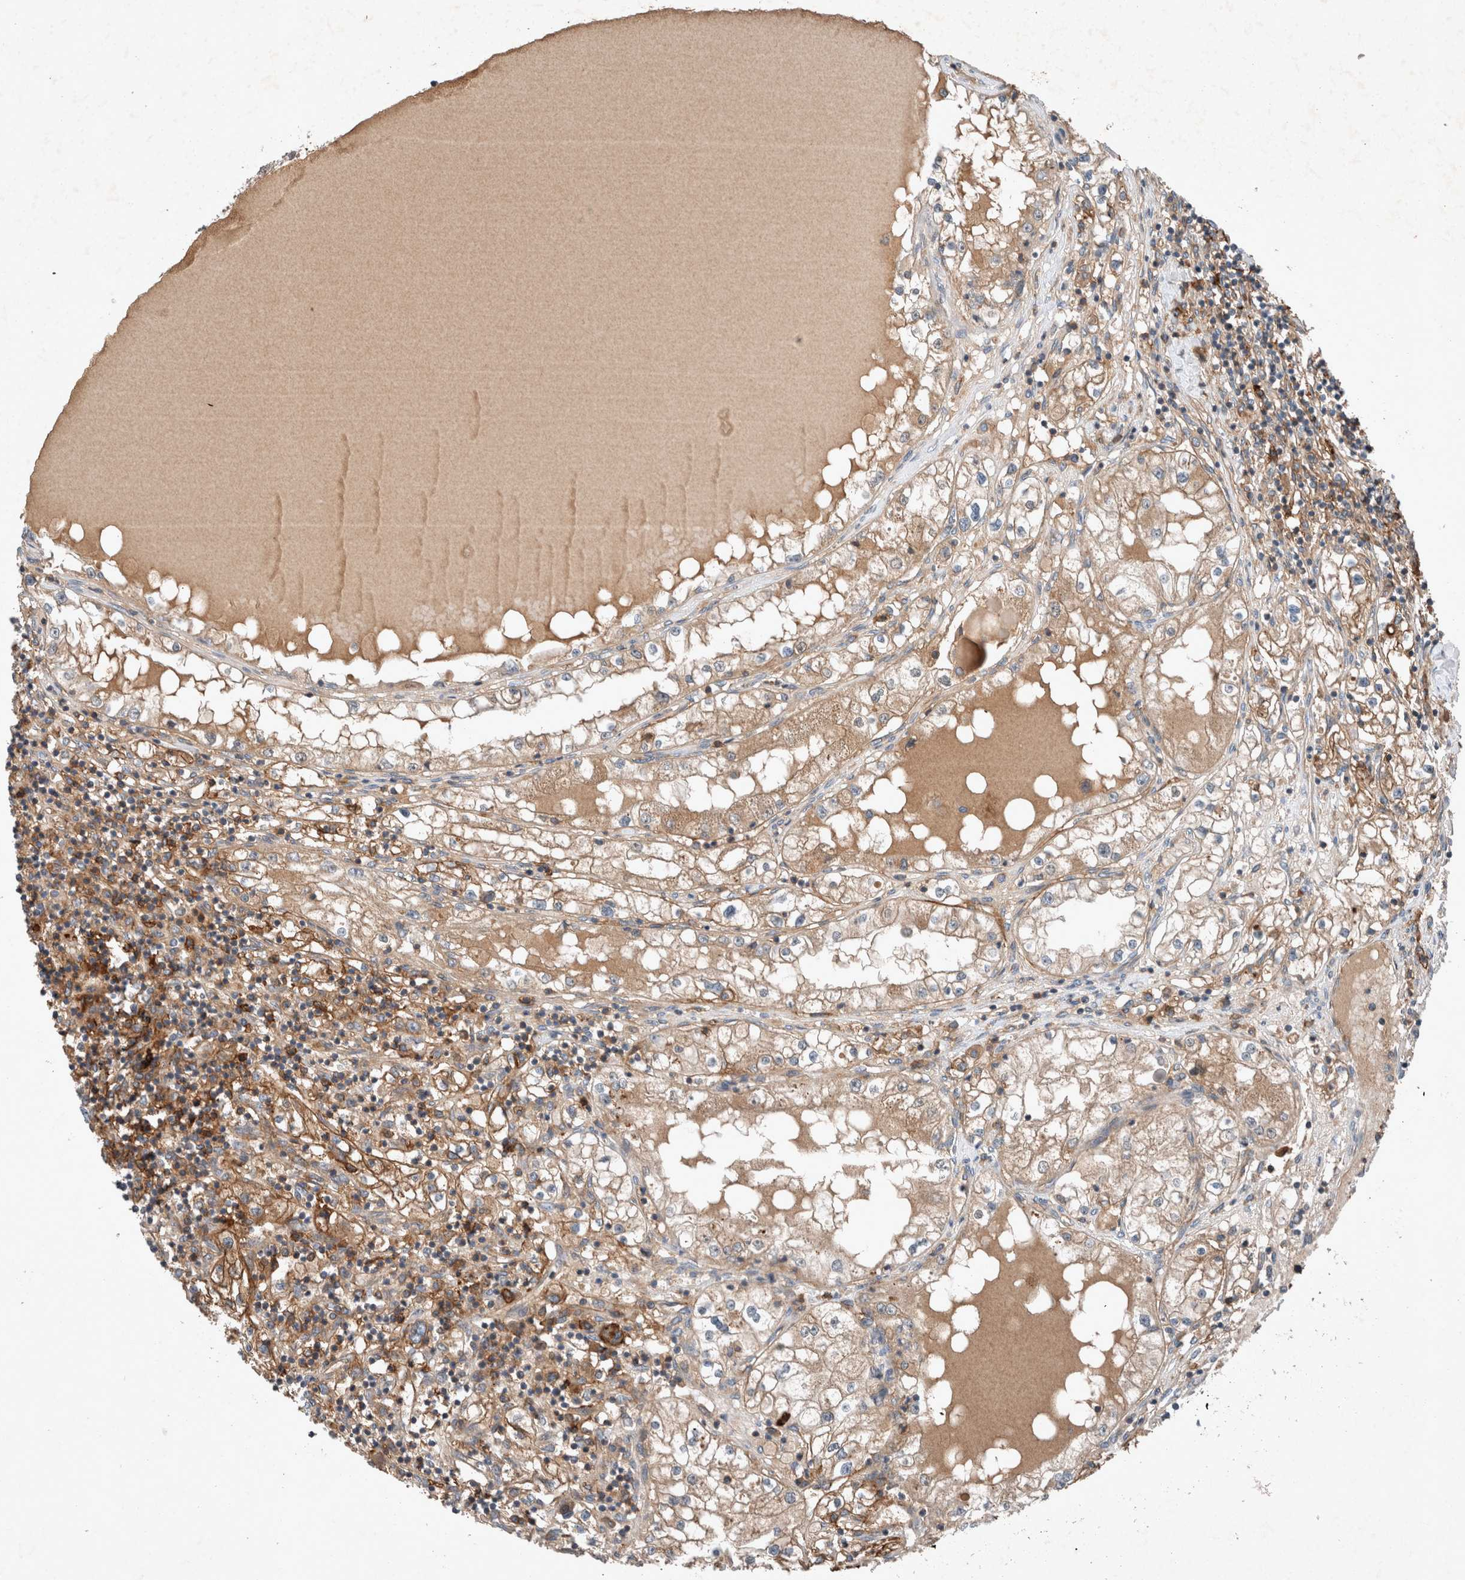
{"staining": {"intensity": "weak", "quantity": ">75%", "location": "cytoplasmic/membranous"}, "tissue": "renal cancer", "cell_type": "Tumor cells", "image_type": "cancer", "snomed": [{"axis": "morphology", "description": "Adenocarcinoma, NOS"}, {"axis": "topography", "description": "Kidney"}], "caption": "Immunohistochemistry staining of renal cancer (adenocarcinoma), which exhibits low levels of weak cytoplasmic/membranous staining in approximately >75% of tumor cells indicating weak cytoplasmic/membranous protein staining. The staining was performed using DAB (3,3'-diaminobenzidine) (brown) for protein detection and nuclei were counterstained in hematoxylin (blue).", "gene": "UGCG", "patient": {"sex": "male", "age": 68}}